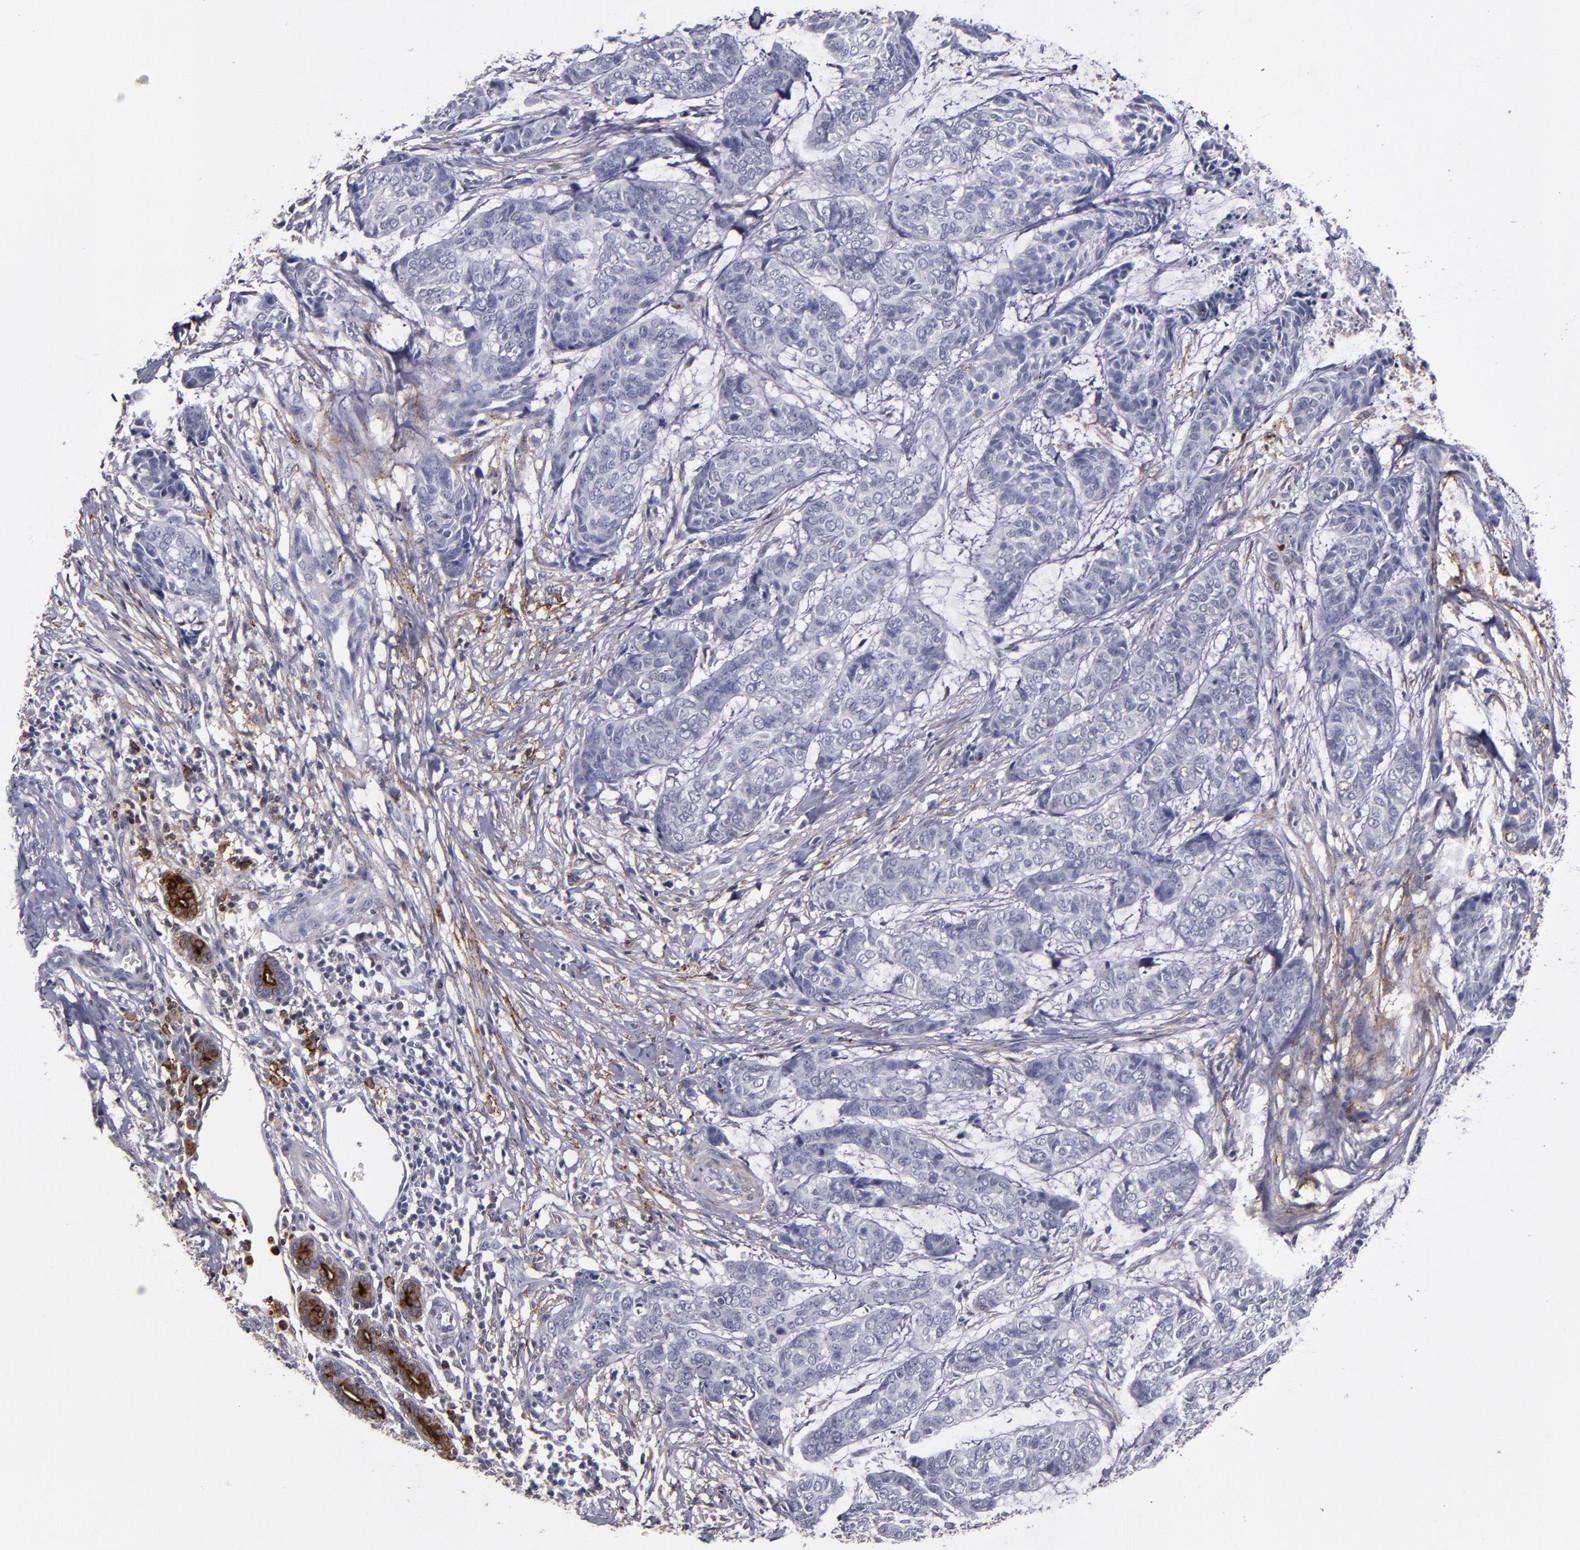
{"staining": {"intensity": "negative", "quantity": "none", "location": "none"}, "tissue": "skin cancer", "cell_type": "Tumor cells", "image_type": "cancer", "snomed": [{"axis": "morphology", "description": "Basal cell carcinoma"}, {"axis": "topography", "description": "Skin"}], "caption": "High power microscopy image of an IHC image of skin basal cell carcinoma, revealing no significant expression in tumor cells.", "gene": "MFGE8", "patient": {"sex": "female", "age": 64}}